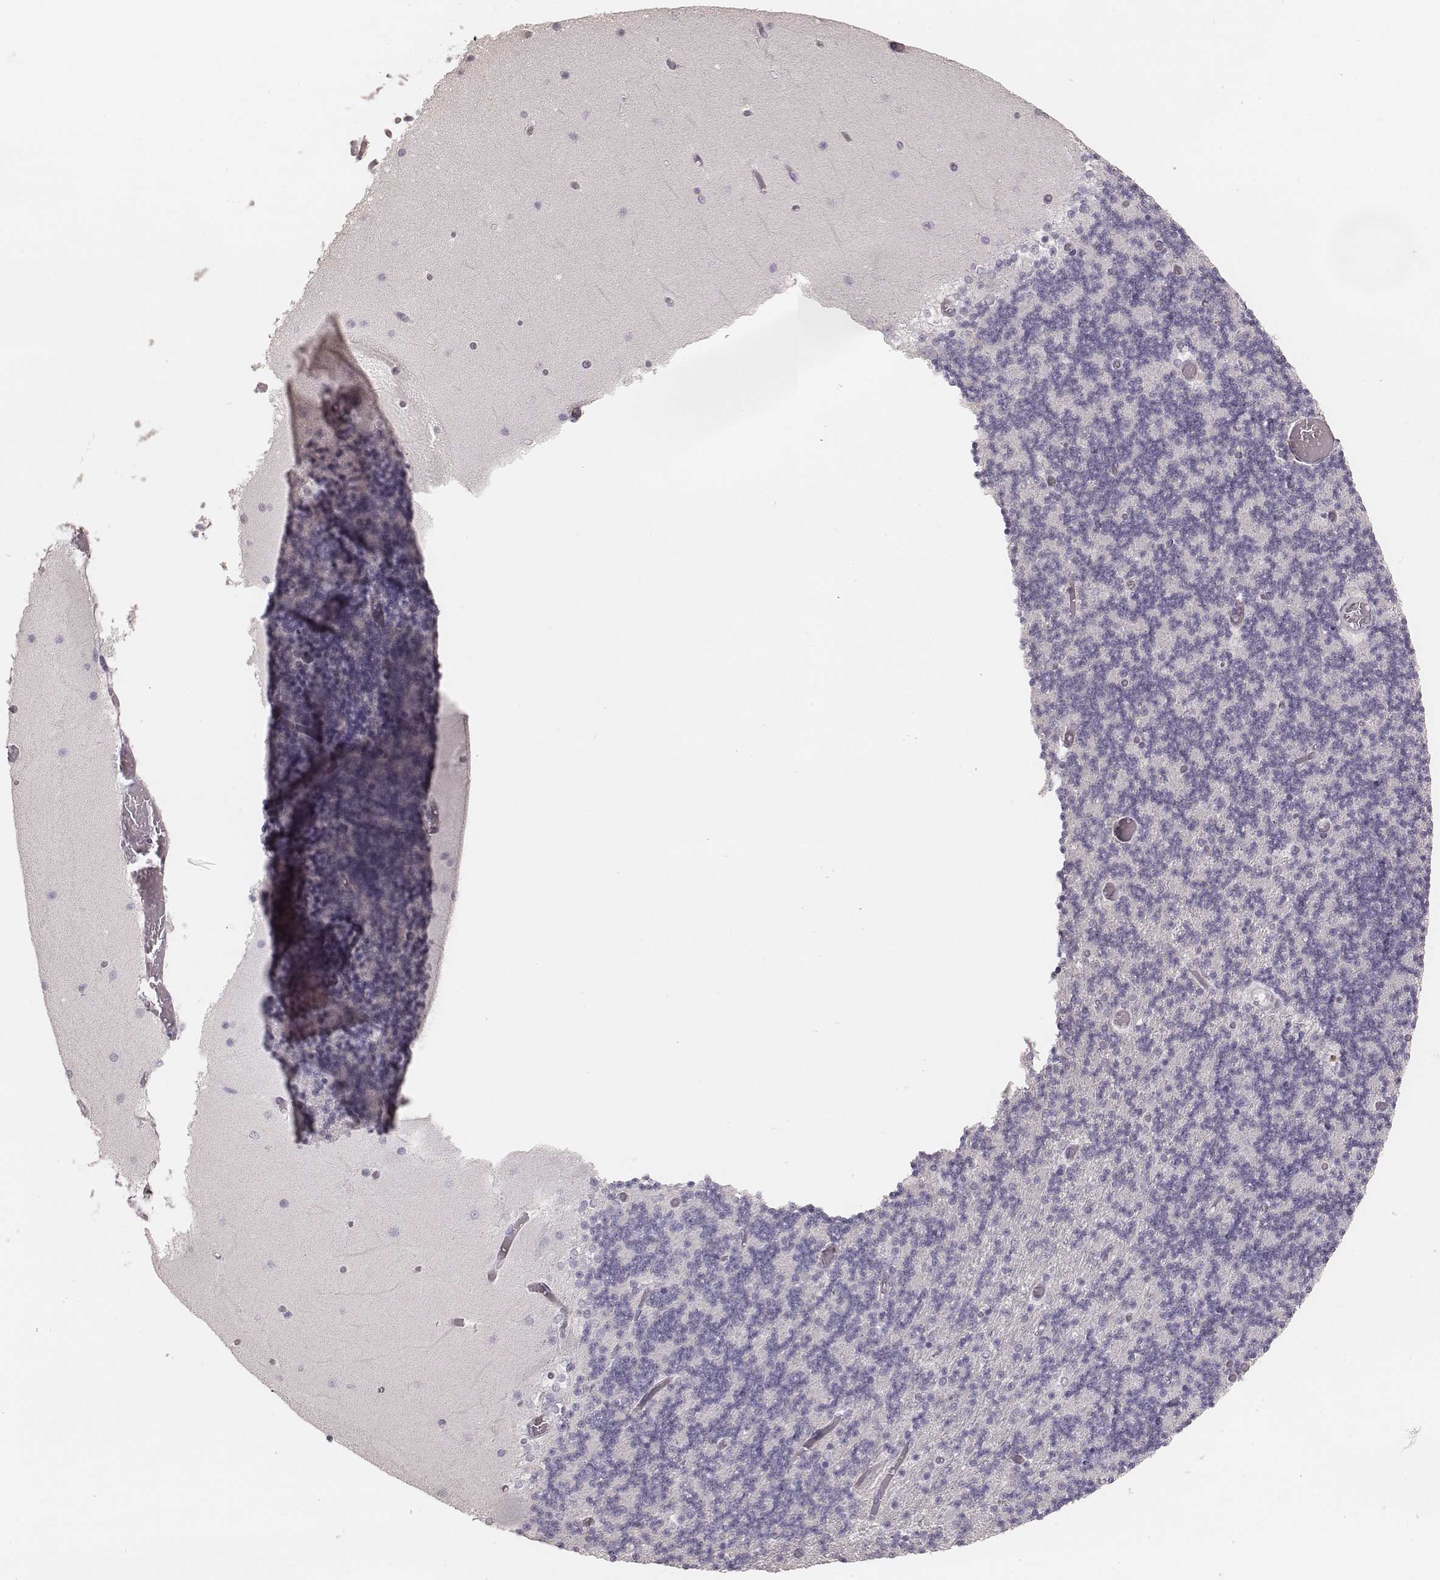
{"staining": {"intensity": "negative", "quantity": "none", "location": "none"}, "tissue": "cerebellum", "cell_type": "Cells in granular layer", "image_type": "normal", "snomed": [{"axis": "morphology", "description": "Normal tissue, NOS"}, {"axis": "topography", "description": "Cerebellum"}], "caption": "This histopathology image is of benign cerebellum stained with IHC to label a protein in brown with the nuclei are counter-stained blue. There is no expression in cells in granular layer. (DAB immunohistochemistry (IHC), high magnification).", "gene": "ZP4", "patient": {"sex": "female", "age": 28}}